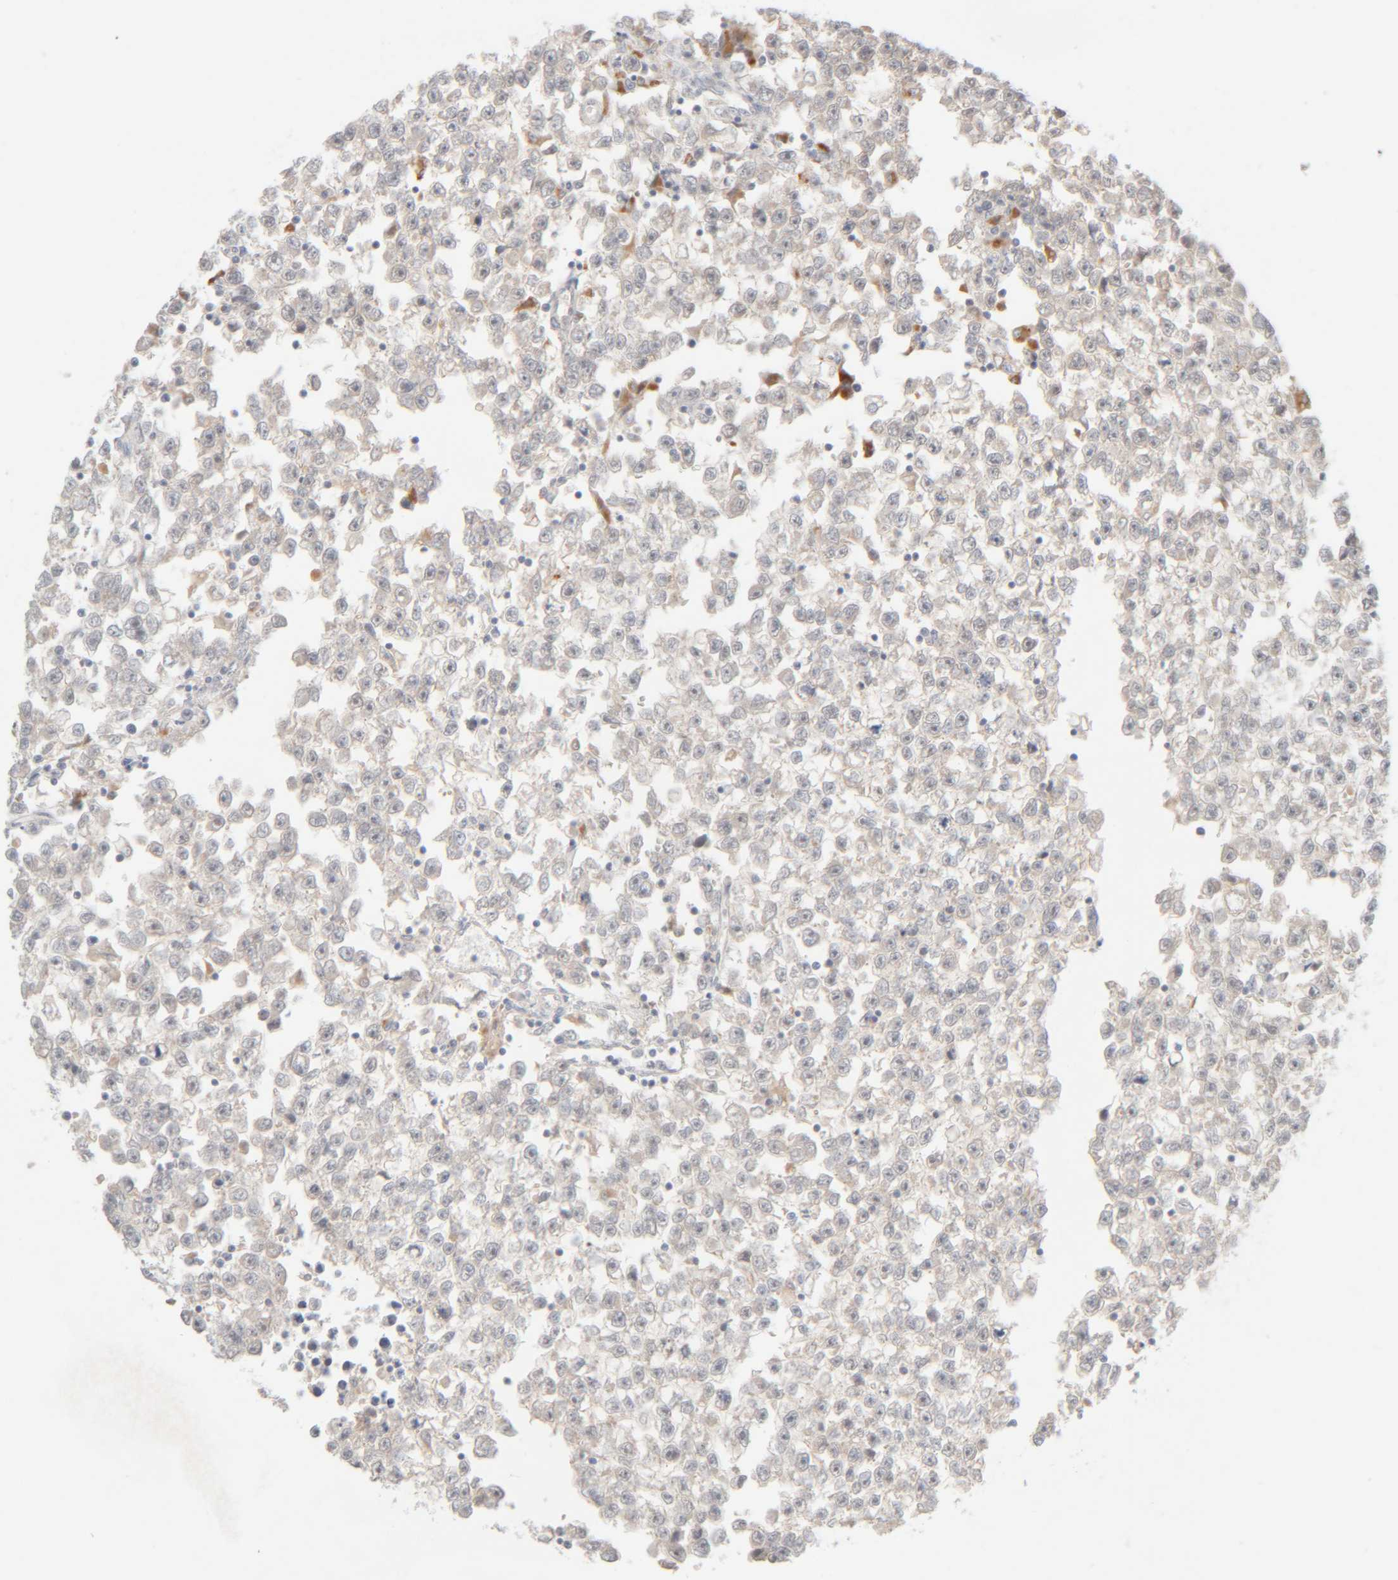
{"staining": {"intensity": "negative", "quantity": "none", "location": "none"}, "tissue": "testis cancer", "cell_type": "Tumor cells", "image_type": "cancer", "snomed": [{"axis": "morphology", "description": "Seminoma, NOS"}, {"axis": "morphology", "description": "Carcinoma, Embryonal, NOS"}, {"axis": "topography", "description": "Testis"}], "caption": "Immunohistochemical staining of testis cancer (seminoma) shows no significant positivity in tumor cells. (DAB immunohistochemistry (IHC), high magnification).", "gene": "CHKA", "patient": {"sex": "male", "age": 51}}